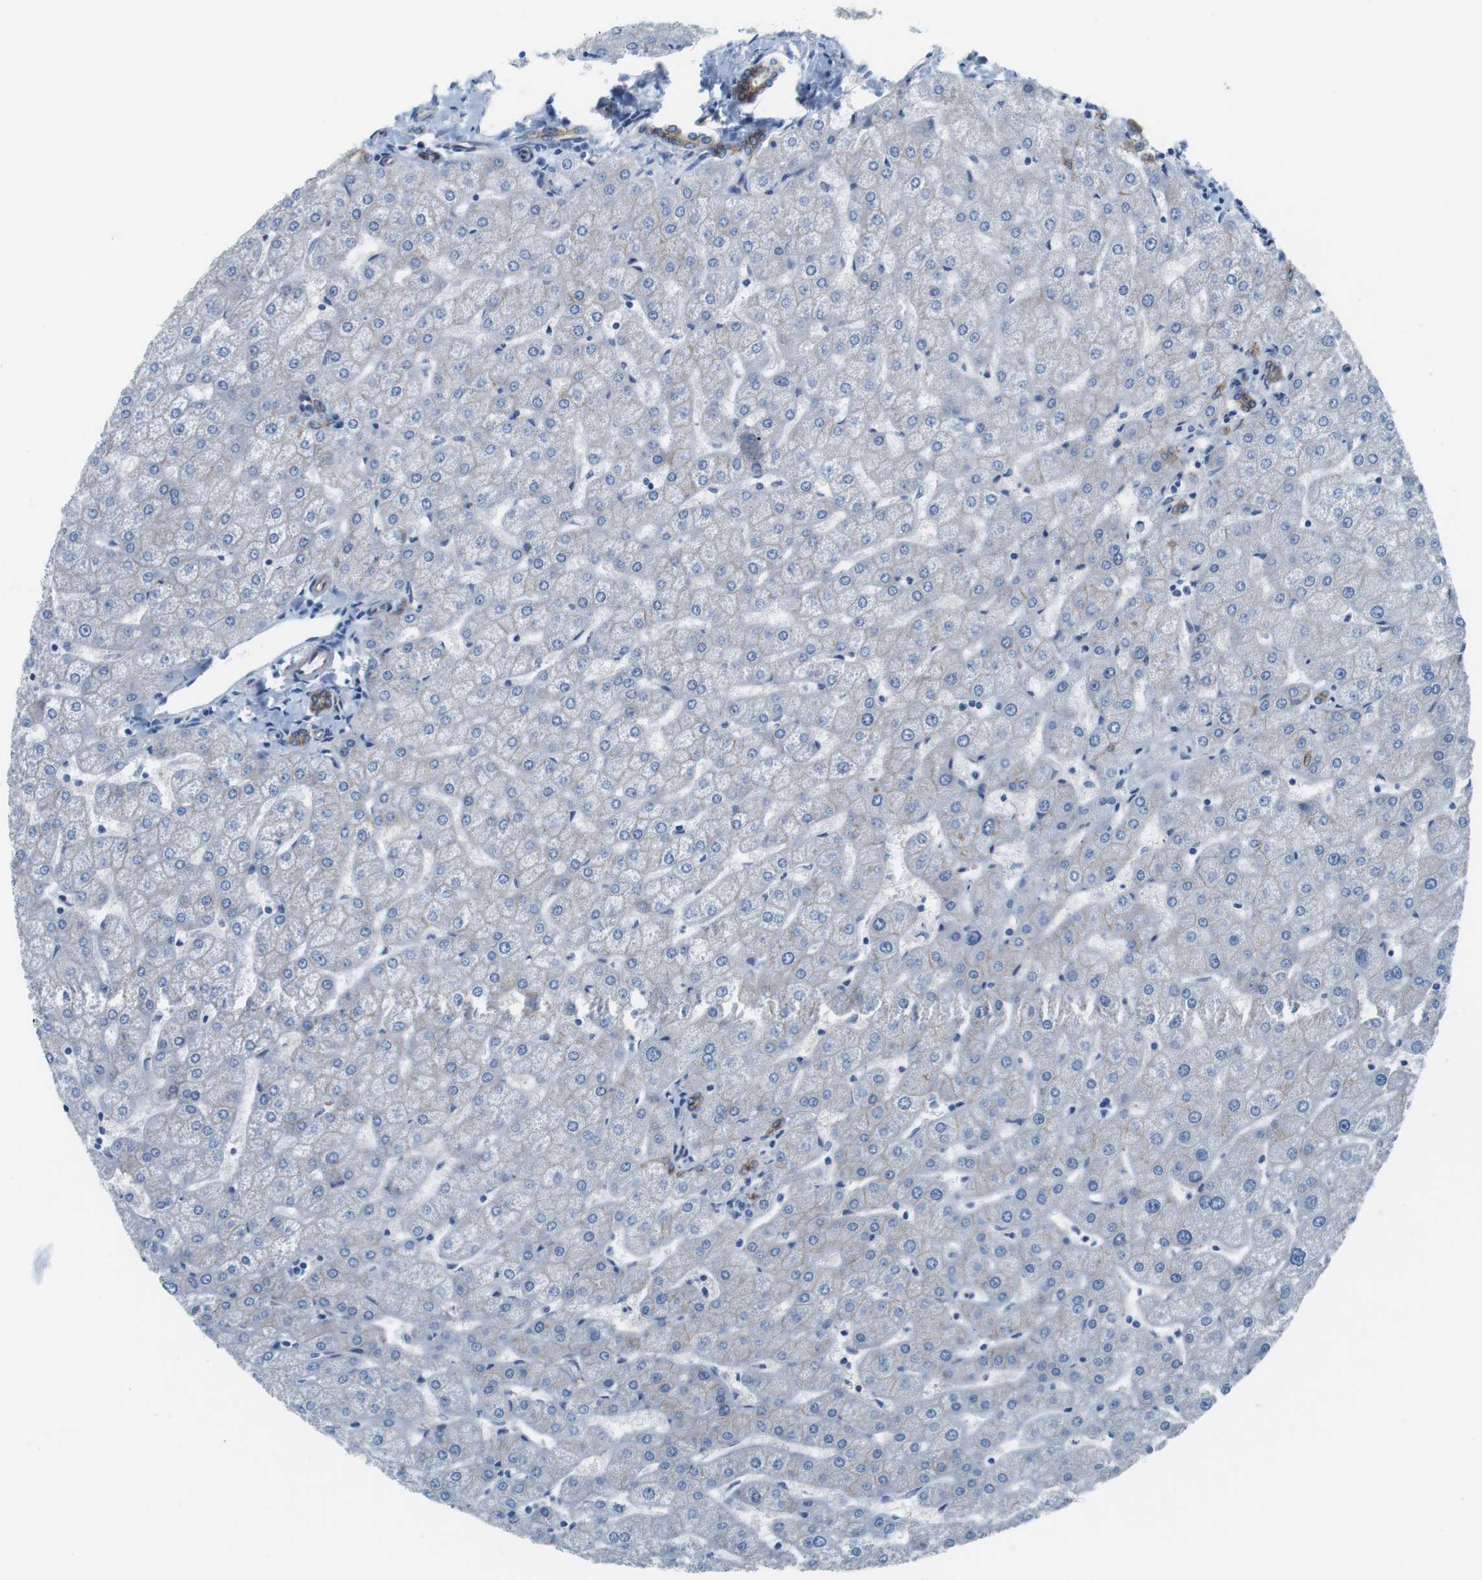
{"staining": {"intensity": "moderate", "quantity": ">75%", "location": "cytoplasmic/membranous"}, "tissue": "liver", "cell_type": "Cholangiocytes", "image_type": "normal", "snomed": [{"axis": "morphology", "description": "Normal tissue, NOS"}, {"axis": "topography", "description": "Liver"}], "caption": "Unremarkable liver displays moderate cytoplasmic/membranous staining in about >75% of cholangiocytes, visualized by immunohistochemistry. The staining is performed using DAB (3,3'-diaminobenzidine) brown chromogen to label protein expression. The nuclei are counter-stained blue using hematoxylin.", "gene": "SLC6A6", "patient": {"sex": "male", "age": 67}}